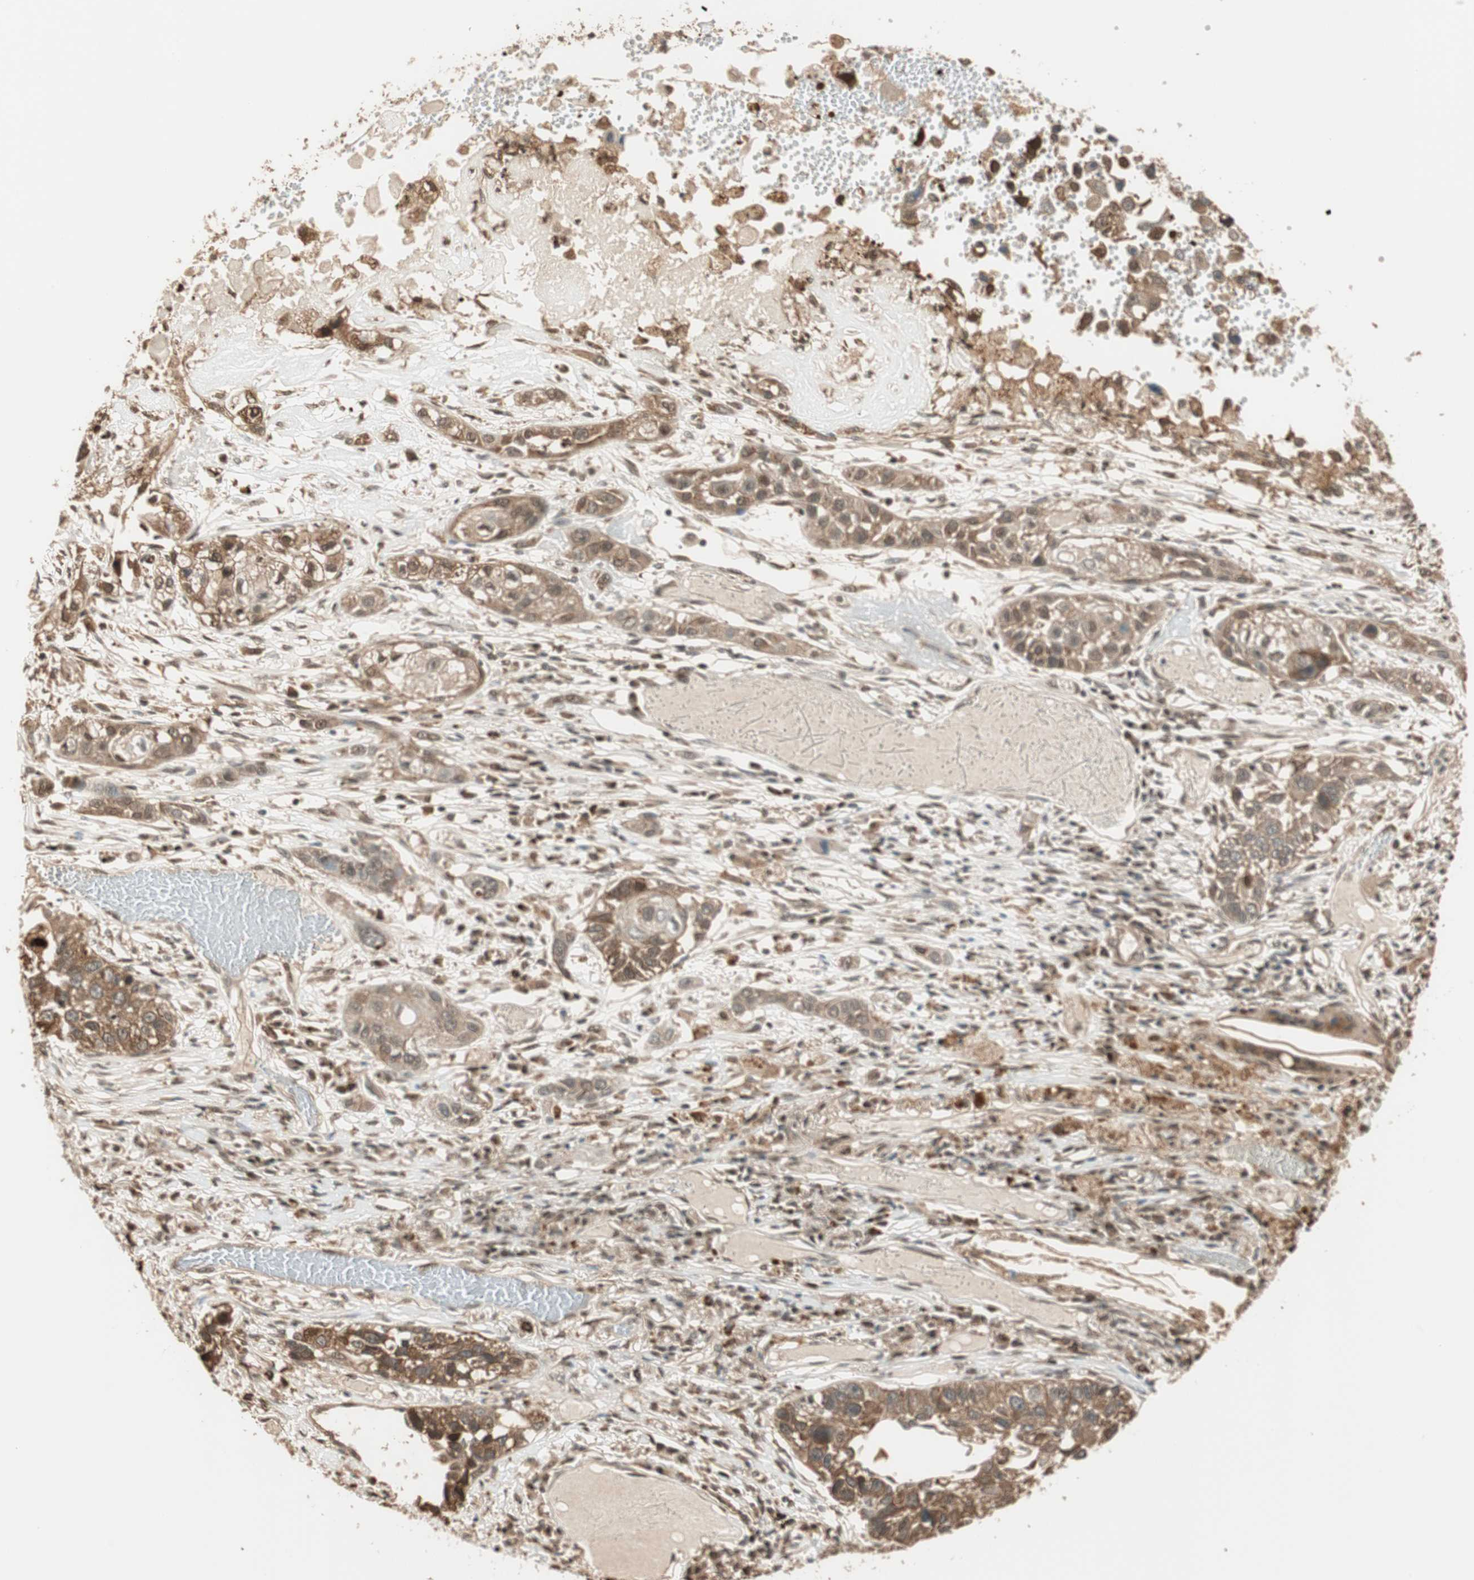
{"staining": {"intensity": "moderate", "quantity": ">75%", "location": "cytoplasmic/membranous,nuclear"}, "tissue": "lung cancer", "cell_type": "Tumor cells", "image_type": "cancer", "snomed": [{"axis": "morphology", "description": "Squamous cell carcinoma, NOS"}, {"axis": "topography", "description": "Lung"}], "caption": "Squamous cell carcinoma (lung) was stained to show a protein in brown. There is medium levels of moderate cytoplasmic/membranous and nuclear staining in approximately >75% of tumor cells. (DAB (3,3'-diaminobenzidine) IHC with brightfield microscopy, high magnification).", "gene": "ZNF443", "patient": {"sex": "male", "age": 71}}